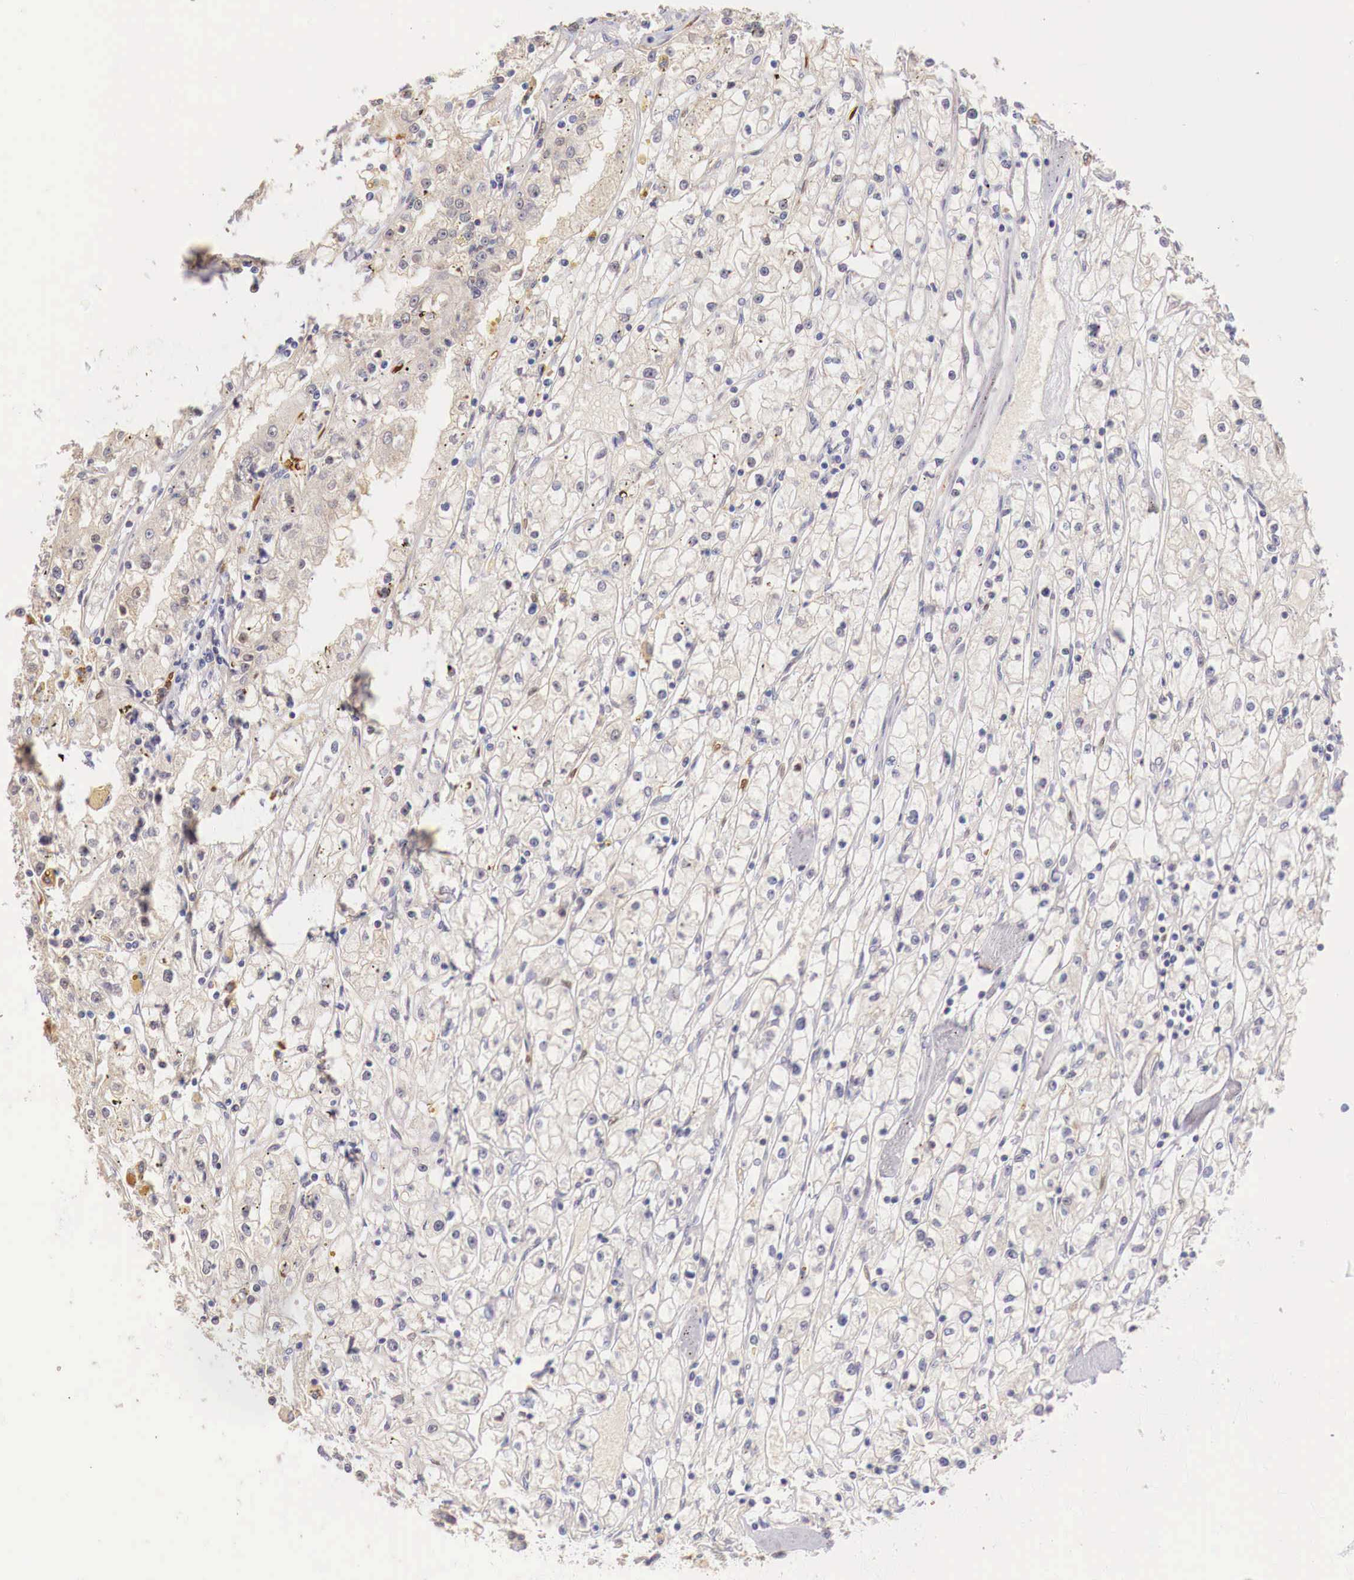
{"staining": {"intensity": "weak", "quantity": "<25%", "location": "cytoplasmic/membranous"}, "tissue": "renal cancer", "cell_type": "Tumor cells", "image_type": "cancer", "snomed": [{"axis": "morphology", "description": "Adenocarcinoma, NOS"}, {"axis": "topography", "description": "Kidney"}], "caption": "Human adenocarcinoma (renal) stained for a protein using IHC reveals no positivity in tumor cells.", "gene": "ITIH6", "patient": {"sex": "male", "age": 56}}